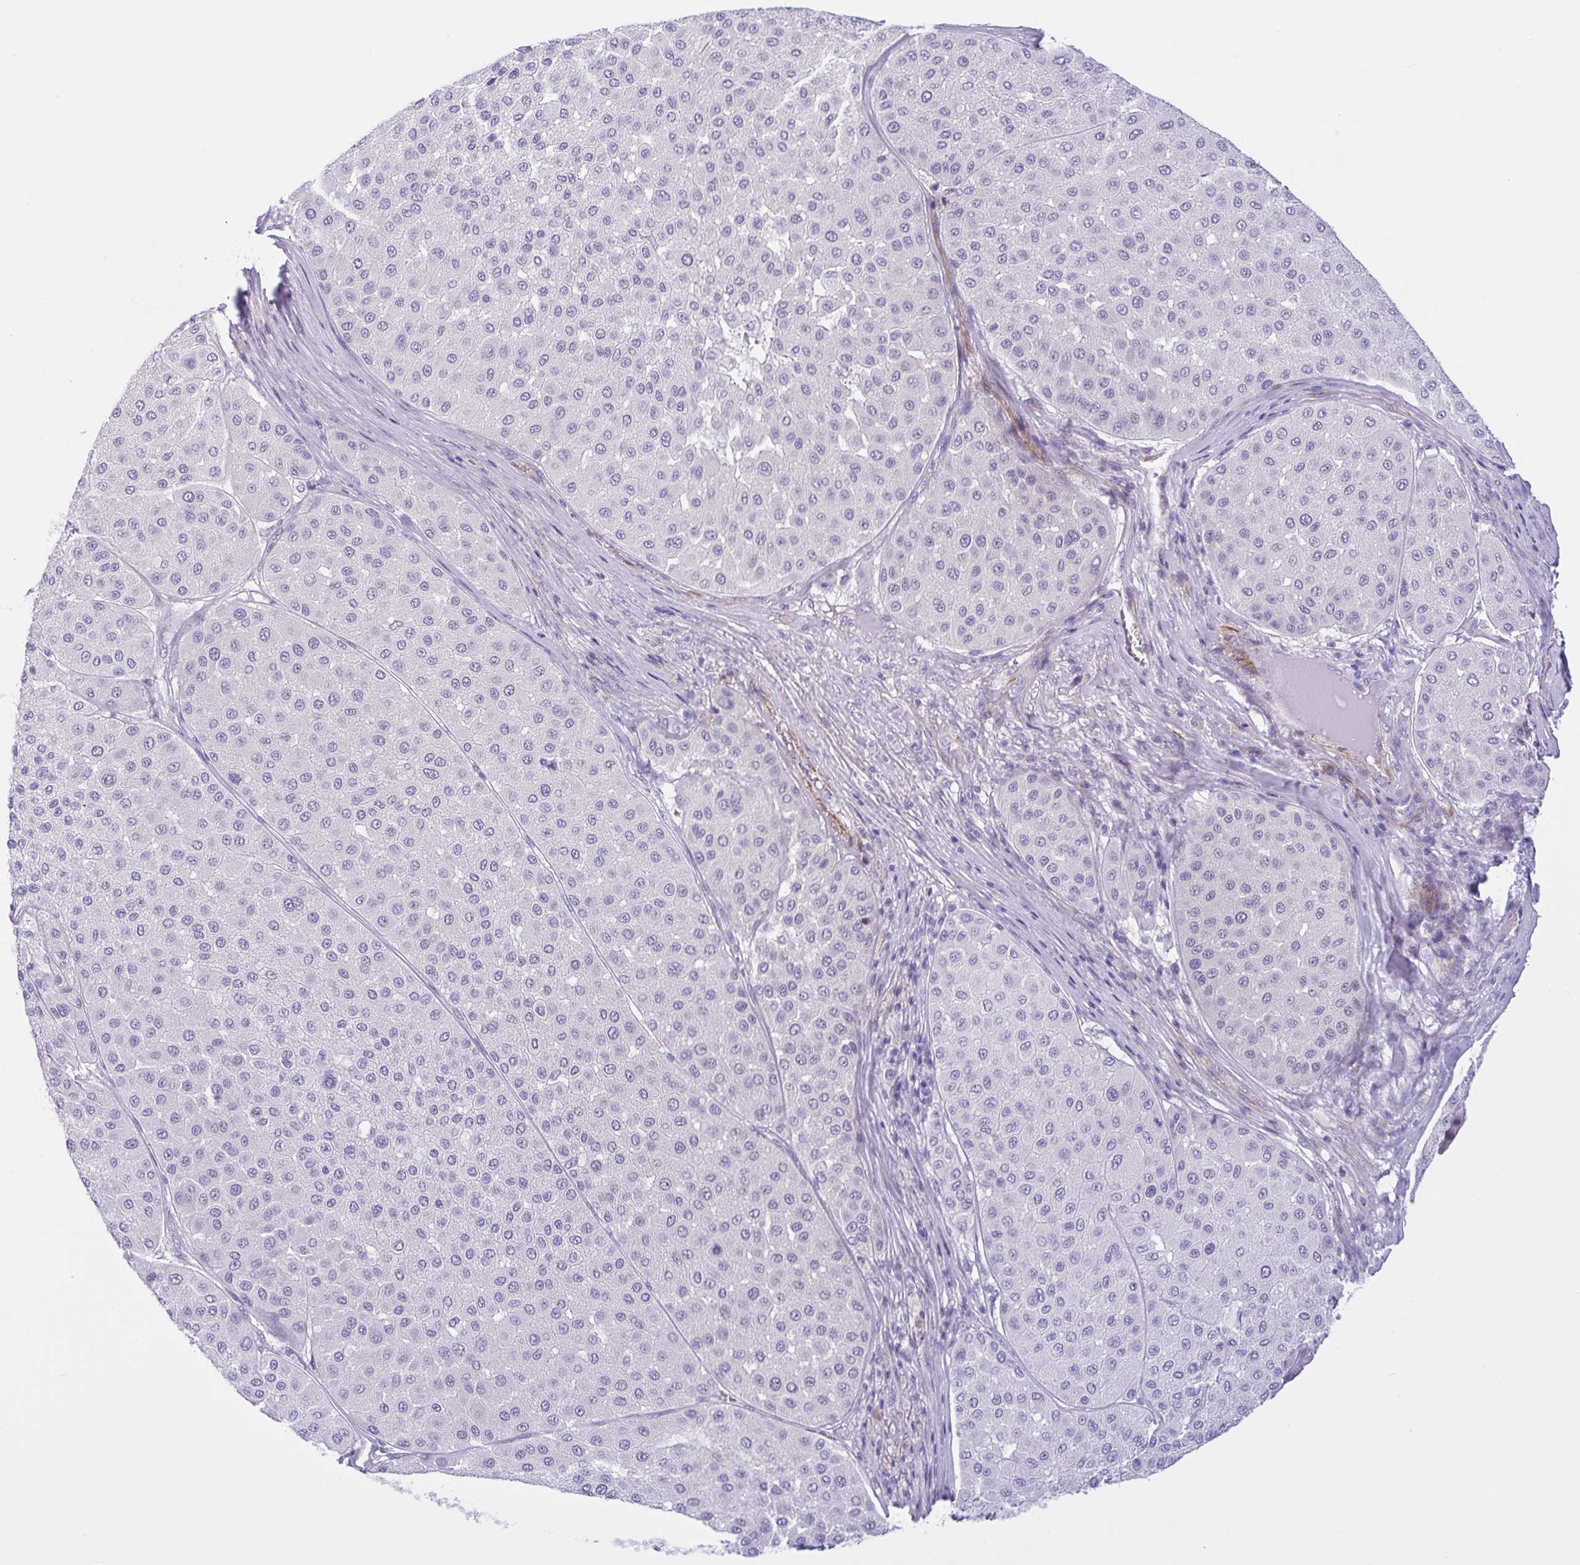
{"staining": {"intensity": "negative", "quantity": "none", "location": "none"}, "tissue": "melanoma", "cell_type": "Tumor cells", "image_type": "cancer", "snomed": [{"axis": "morphology", "description": "Malignant melanoma, Metastatic site"}, {"axis": "topography", "description": "Smooth muscle"}], "caption": "Immunohistochemistry (IHC) image of neoplastic tissue: human malignant melanoma (metastatic site) stained with DAB exhibits no significant protein expression in tumor cells.", "gene": "AHCYL2", "patient": {"sex": "male", "age": 41}}